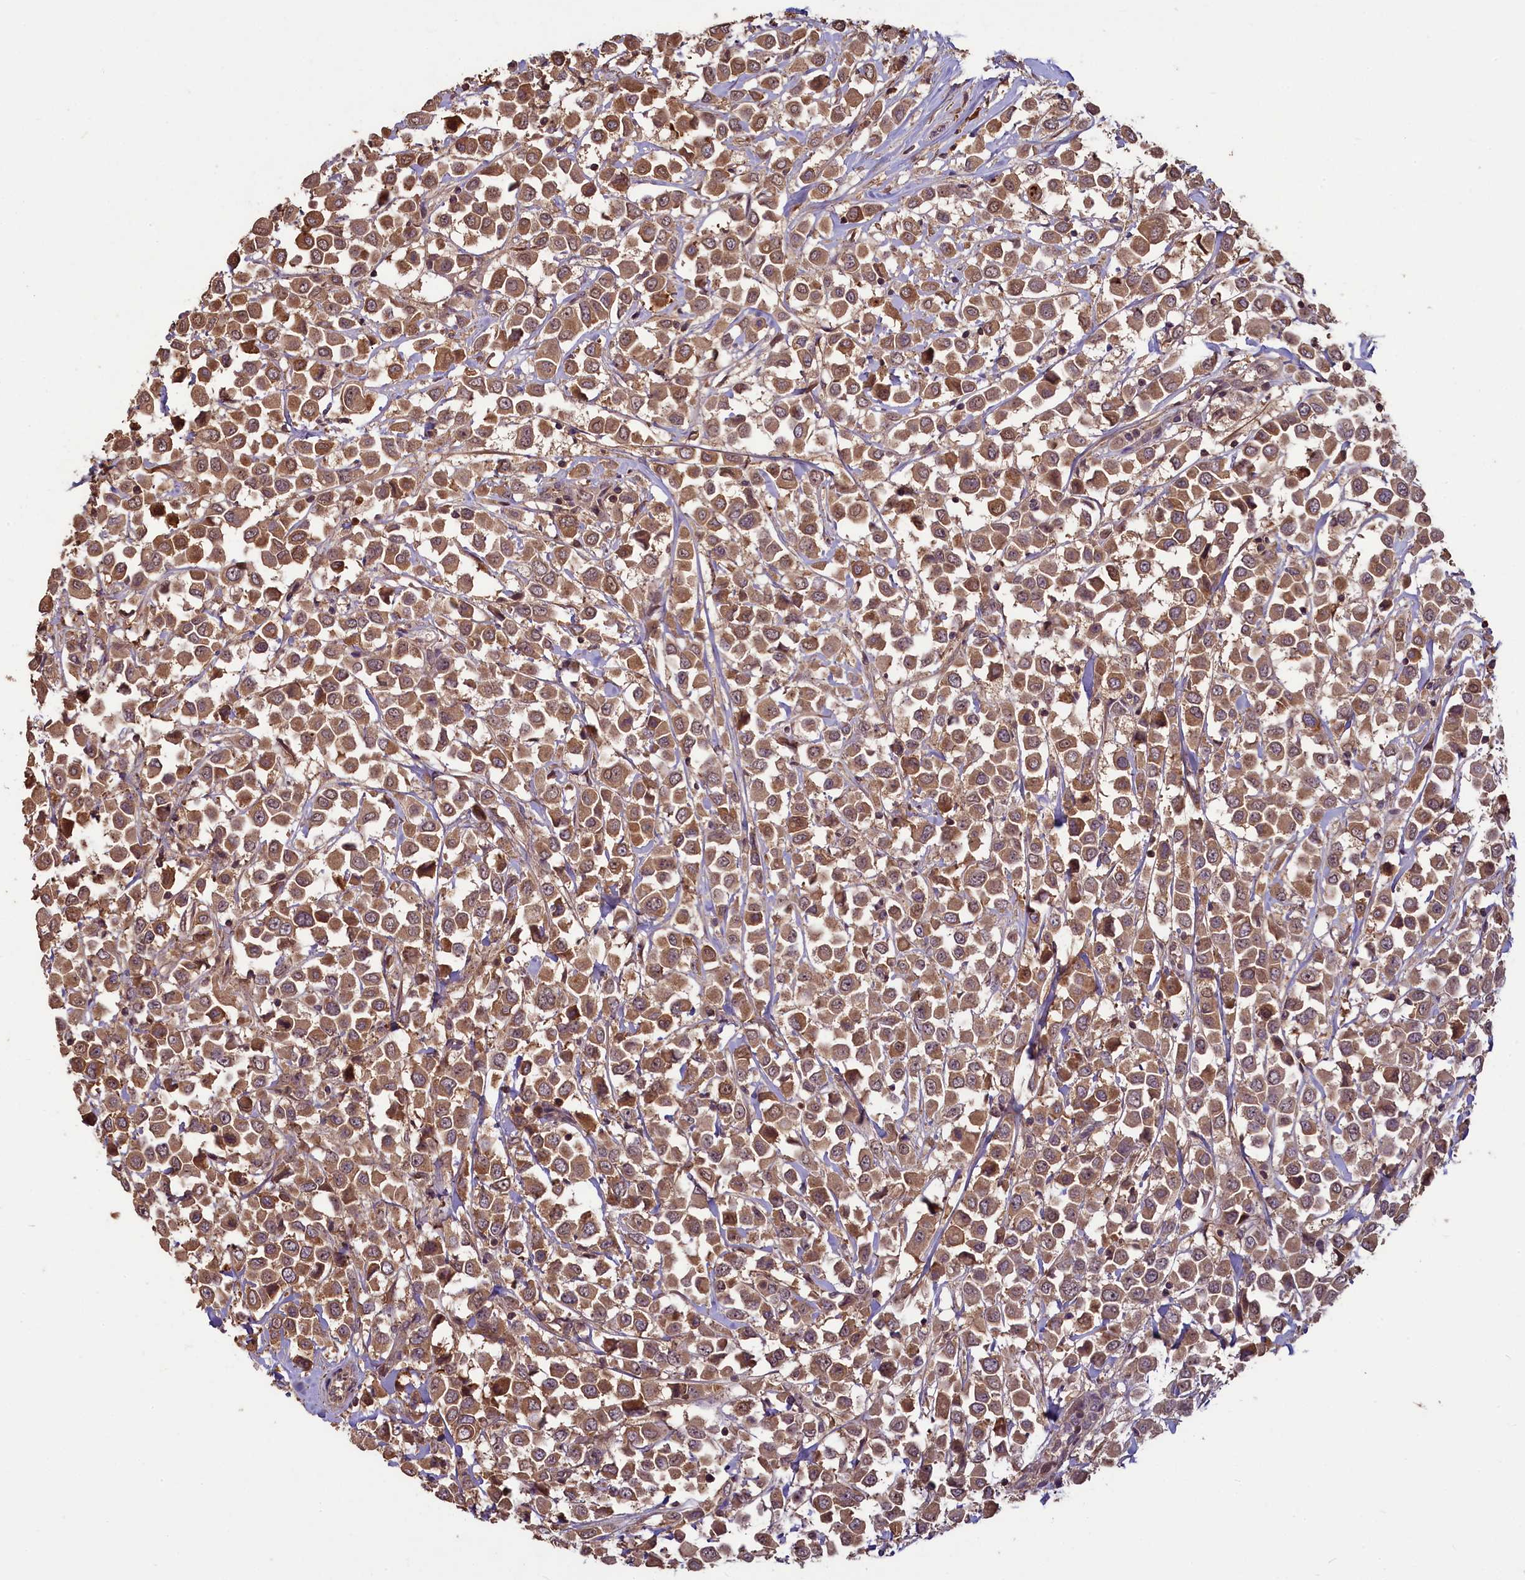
{"staining": {"intensity": "moderate", "quantity": ">75%", "location": "cytoplasmic/membranous"}, "tissue": "breast cancer", "cell_type": "Tumor cells", "image_type": "cancer", "snomed": [{"axis": "morphology", "description": "Duct carcinoma"}, {"axis": "topography", "description": "Breast"}], "caption": "Human breast cancer (invasive ductal carcinoma) stained with a brown dye shows moderate cytoplasmic/membranous positive staining in about >75% of tumor cells.", "gene": "NUDT6", "patient": {"sex": "female", "age": 61}}